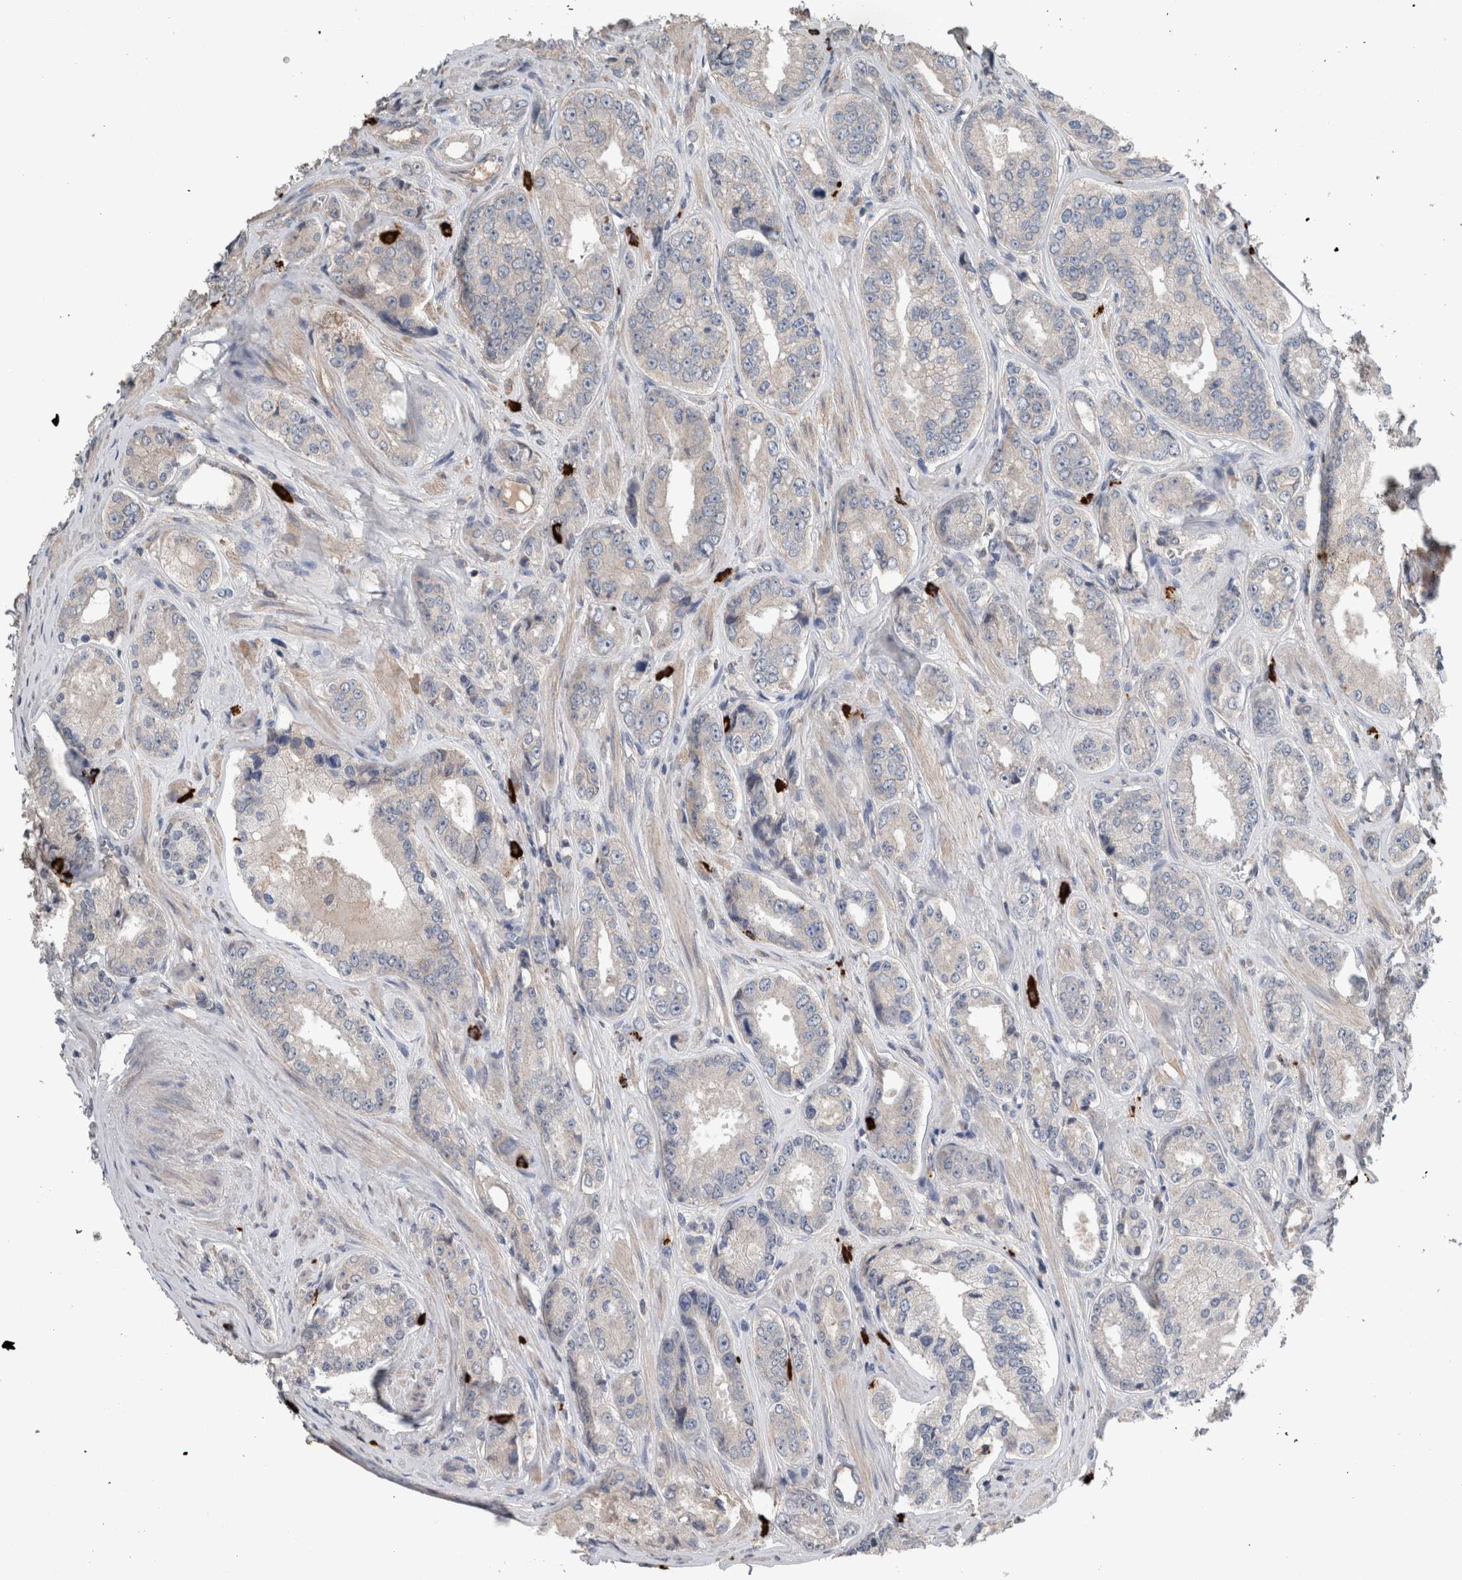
{"staining": {"intensity": "negative", "quantity": "none", "location": "none"}, "tissue": "prostate cancer", "cell_type": "Tumor cells", "image_type": "cancer", "snomed": [{"axis": "morphology", "description": "Adenocarcinoma, High grade"}, {"axis": "topography", "description": "Prostate"}], "caption": "Prostate adenocarcinoma (high-grade) was stained to show a protein in brown. There is no significant positivity in tumor cells. Nuclei are stained in blue.", "gene": "CRNN", "patient": {"sex": "male", "age": 61}}